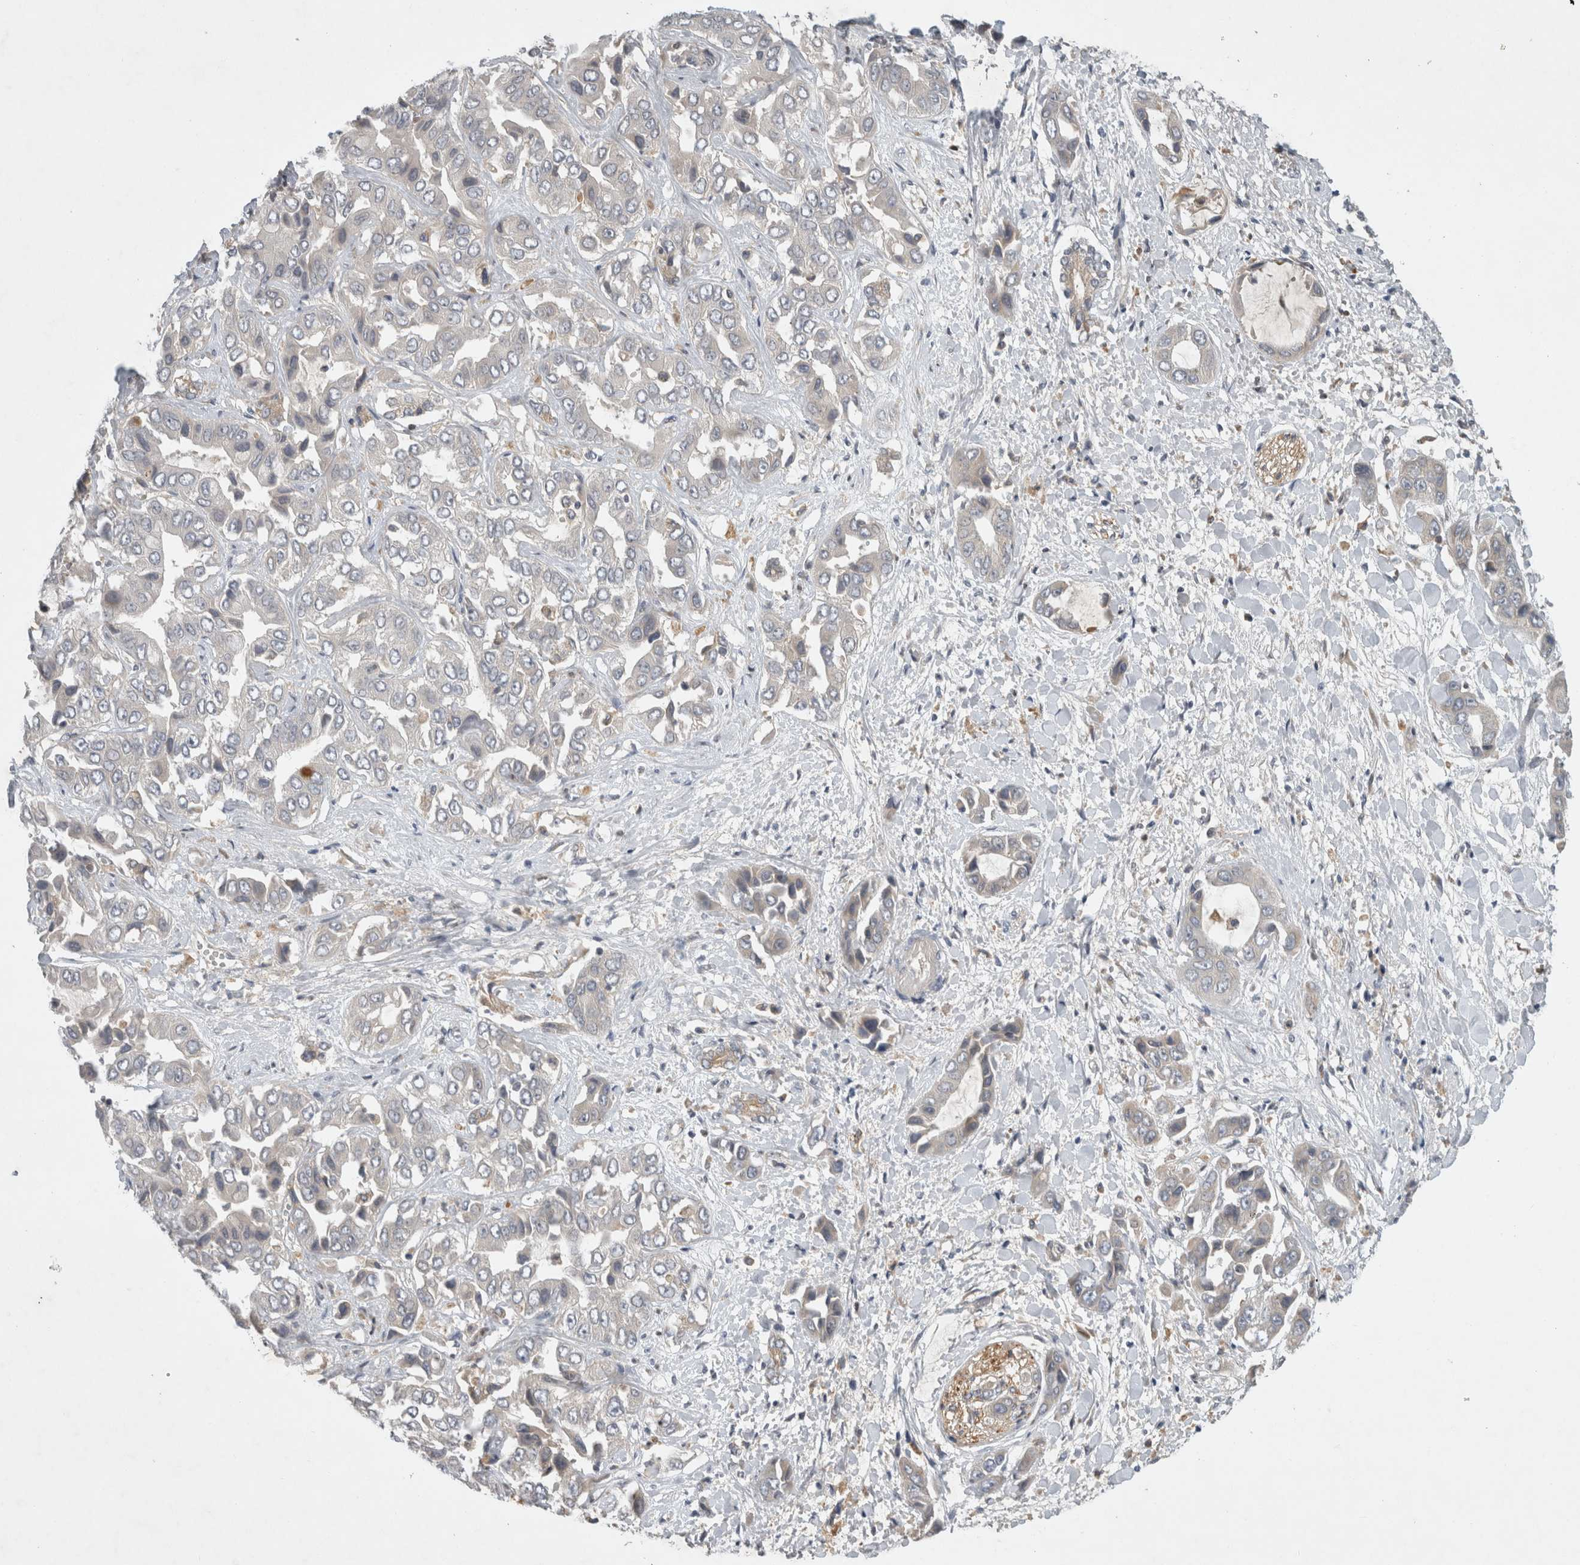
{"staining": {"intensity": "negative", "quantity": "none", "location": "none"}, "tissue": "liver cancer", "cell_type": "Tumor cells", "image_type": "cancer", "snomed": [{"axis": "morphology", "description": "Cholangiocarcinoma"}, {"axis": "topography", "description": "Liver"}], "caption": "Immunohistochemical staining of human liver cholangiocarcinoma demonstrates no significant expression in tumor cells. (Stains: DAB immunohistochemistry with hematoxylin counter stain, Microscopy: brightfield microscopy at high magnification).", "gene": "AASDHPPT", "patient": {"sex": "female", "age": 52}}